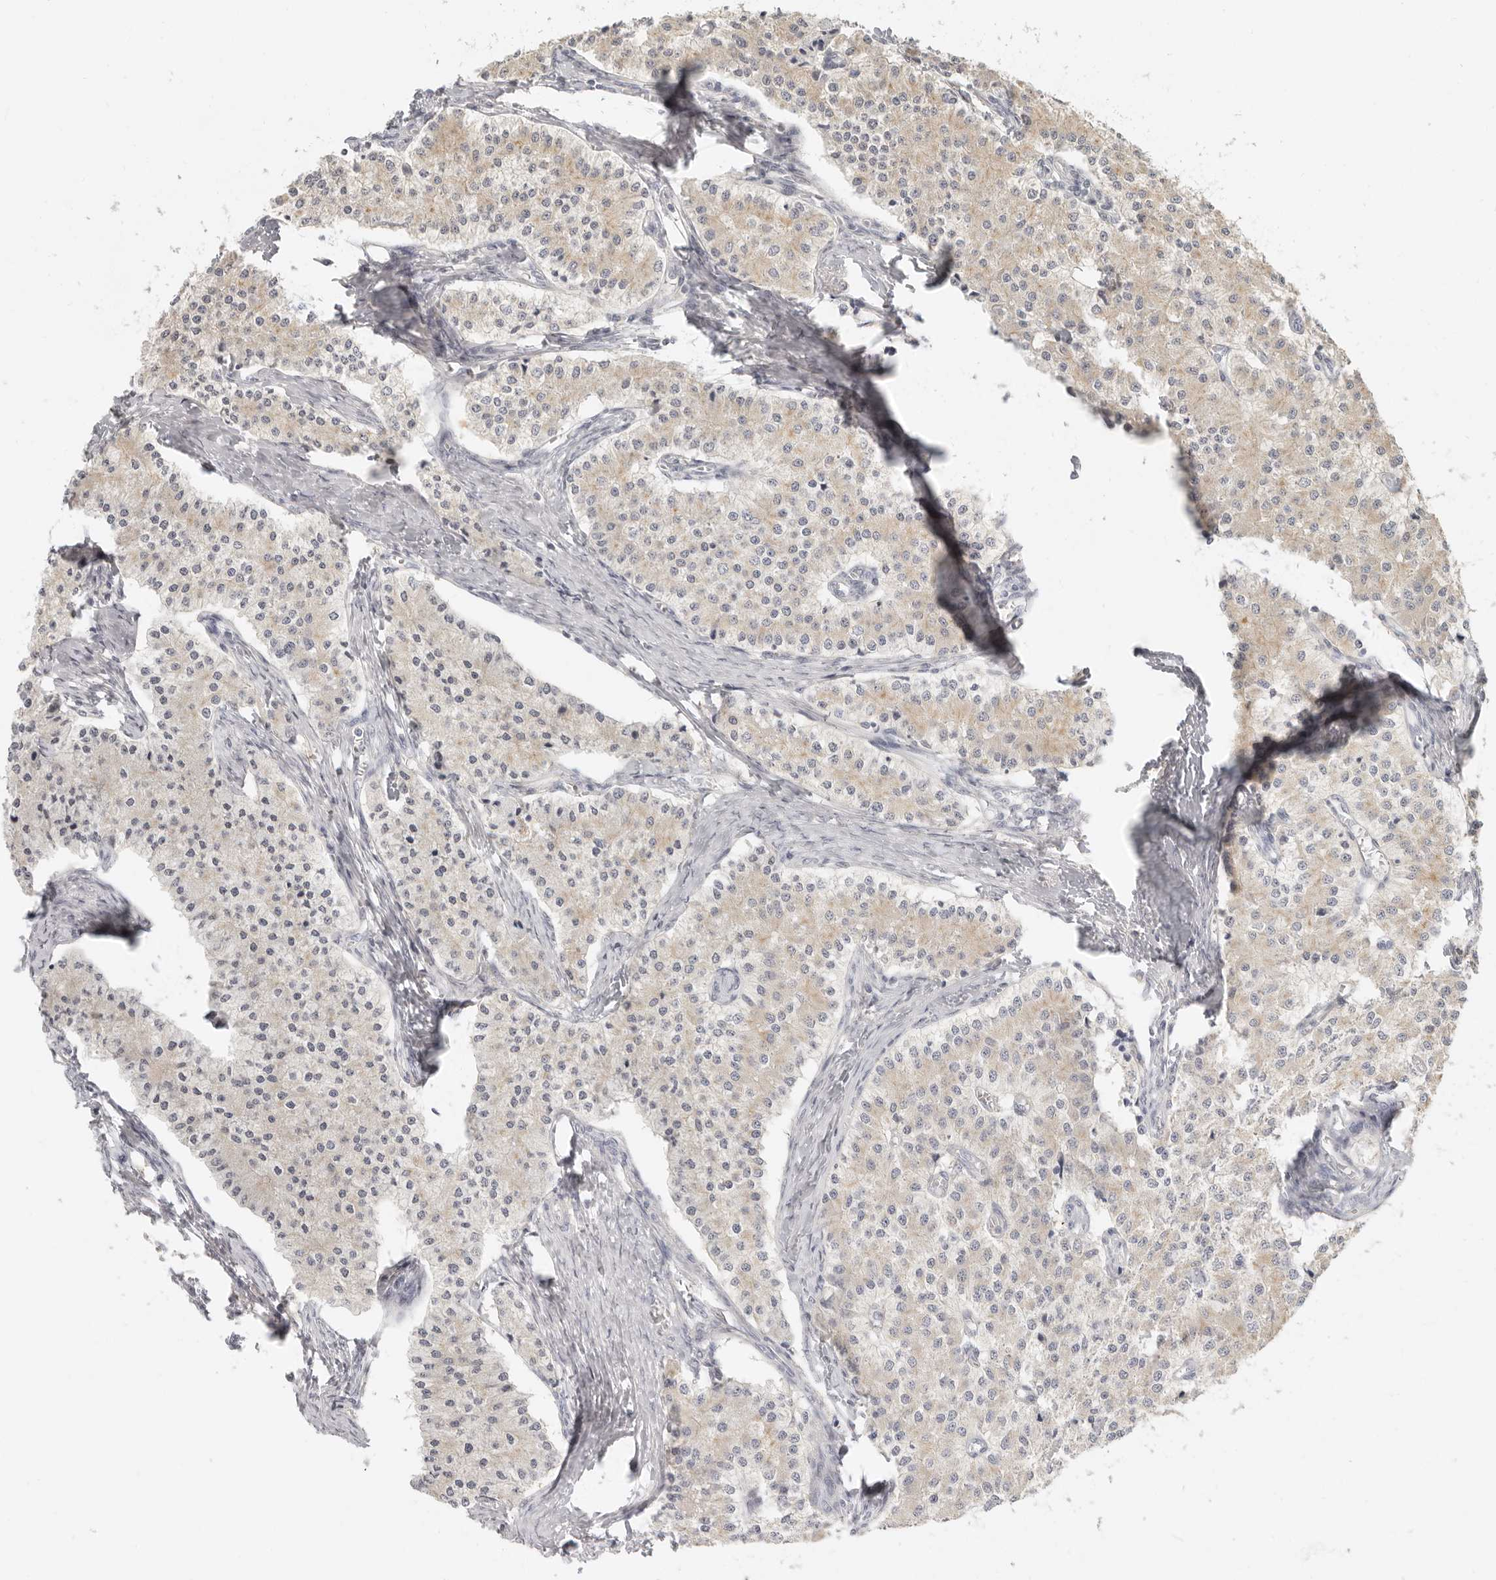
{"staining": {"intensity": "weak", "quantity": "25%-75%", "location": "cytoplasmic/membranous"}, "tissue": "carcinoid", "cell_type": "Tumor cells", "image_type": "cancer", "snomed": [{"axis": "morphology", "description": "Carcinoid, malignant, NOS"}, {"axis": "topography", "description": "Colon"}], "caption": "This is a histology image of immunohistochemistry (IHC) staining of carcinoid, which shows weak staining in the cytoplasmic/membranous of tumor cells.", "gene": "AHDC1", "patient": {"sex": "female", "age": 52}}